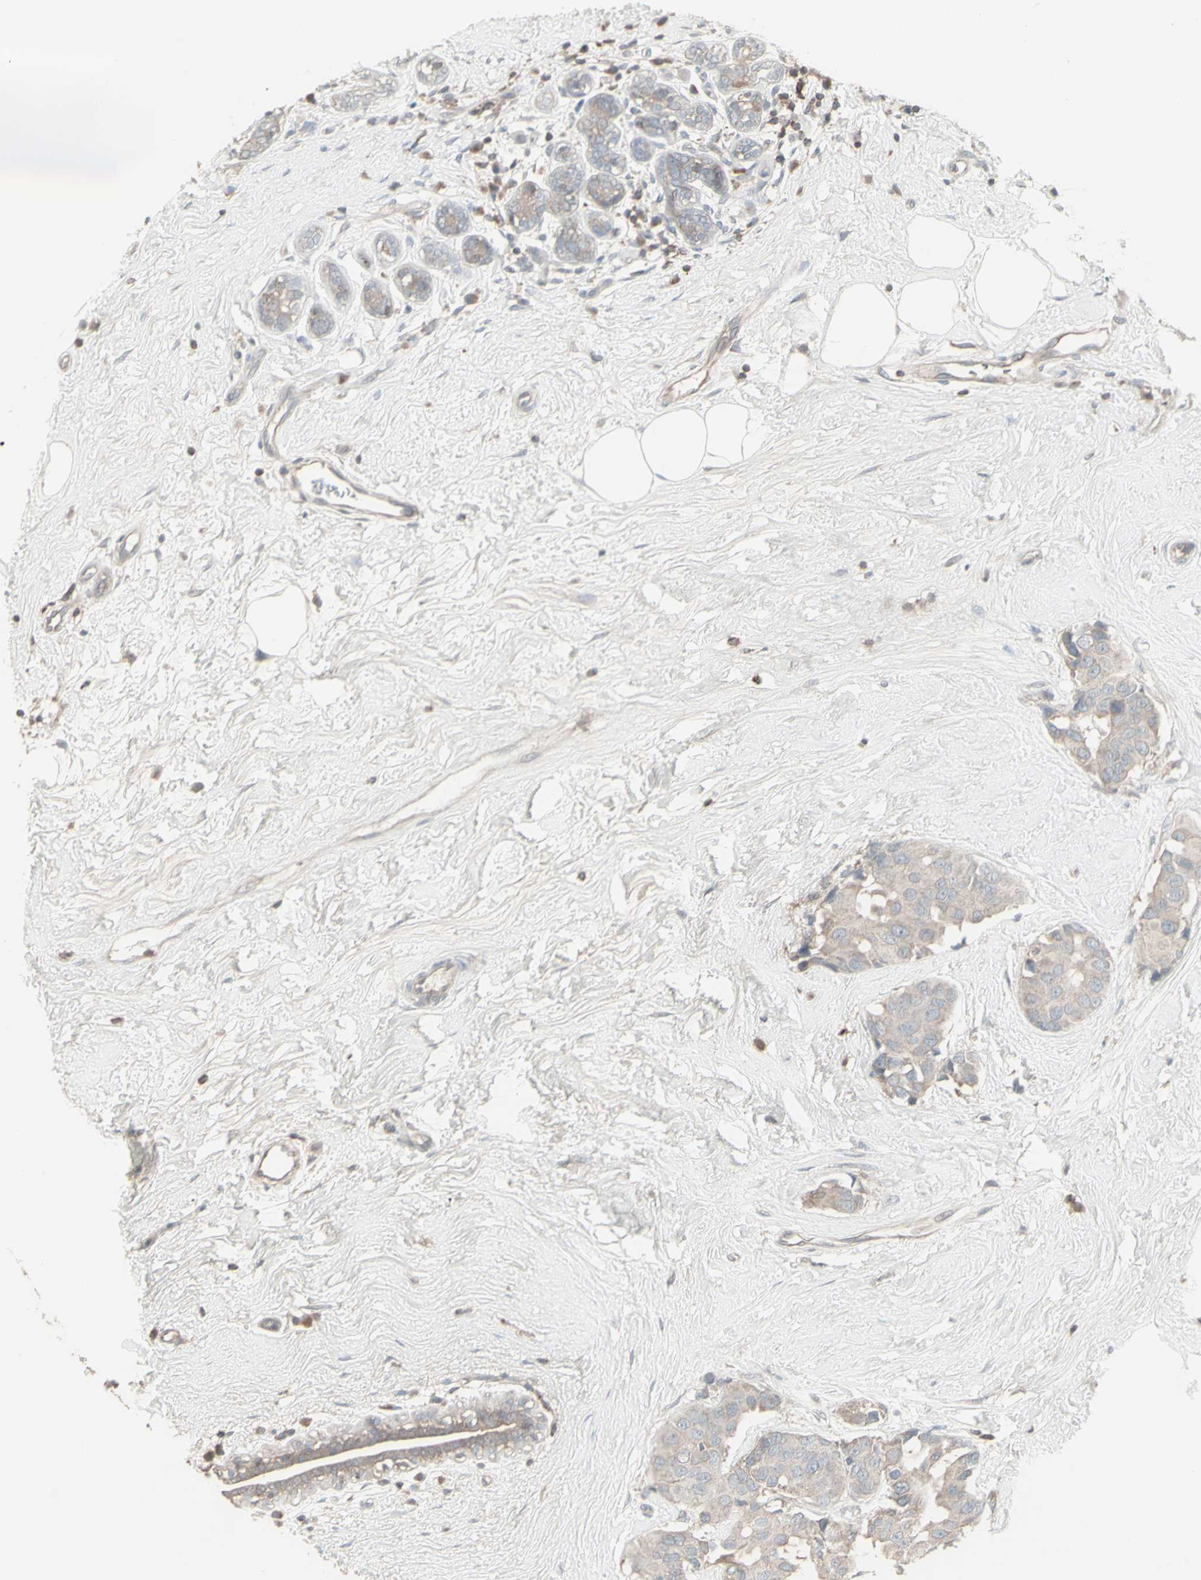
{"staining": {"intensity": "negative", "quantity": "none", "location": "none"}, "tissue": "breast cancer", "cell_type": "Tumor cells", "image_type": "cancer", "snomed": [{"axis": "morphology", "description": "Normal tissue, NOS"}, {"axis": "morphology", "description": "Duct carcinoma"}, {"axis": "topography", "description": "Breast"}], "caption": "Immunohistochemistry of human invasive ductal carcinoma (breast) reveals no staining in tumor cells.", "gene": "CSK", "patient": {"sex": "female", "age": 39}}